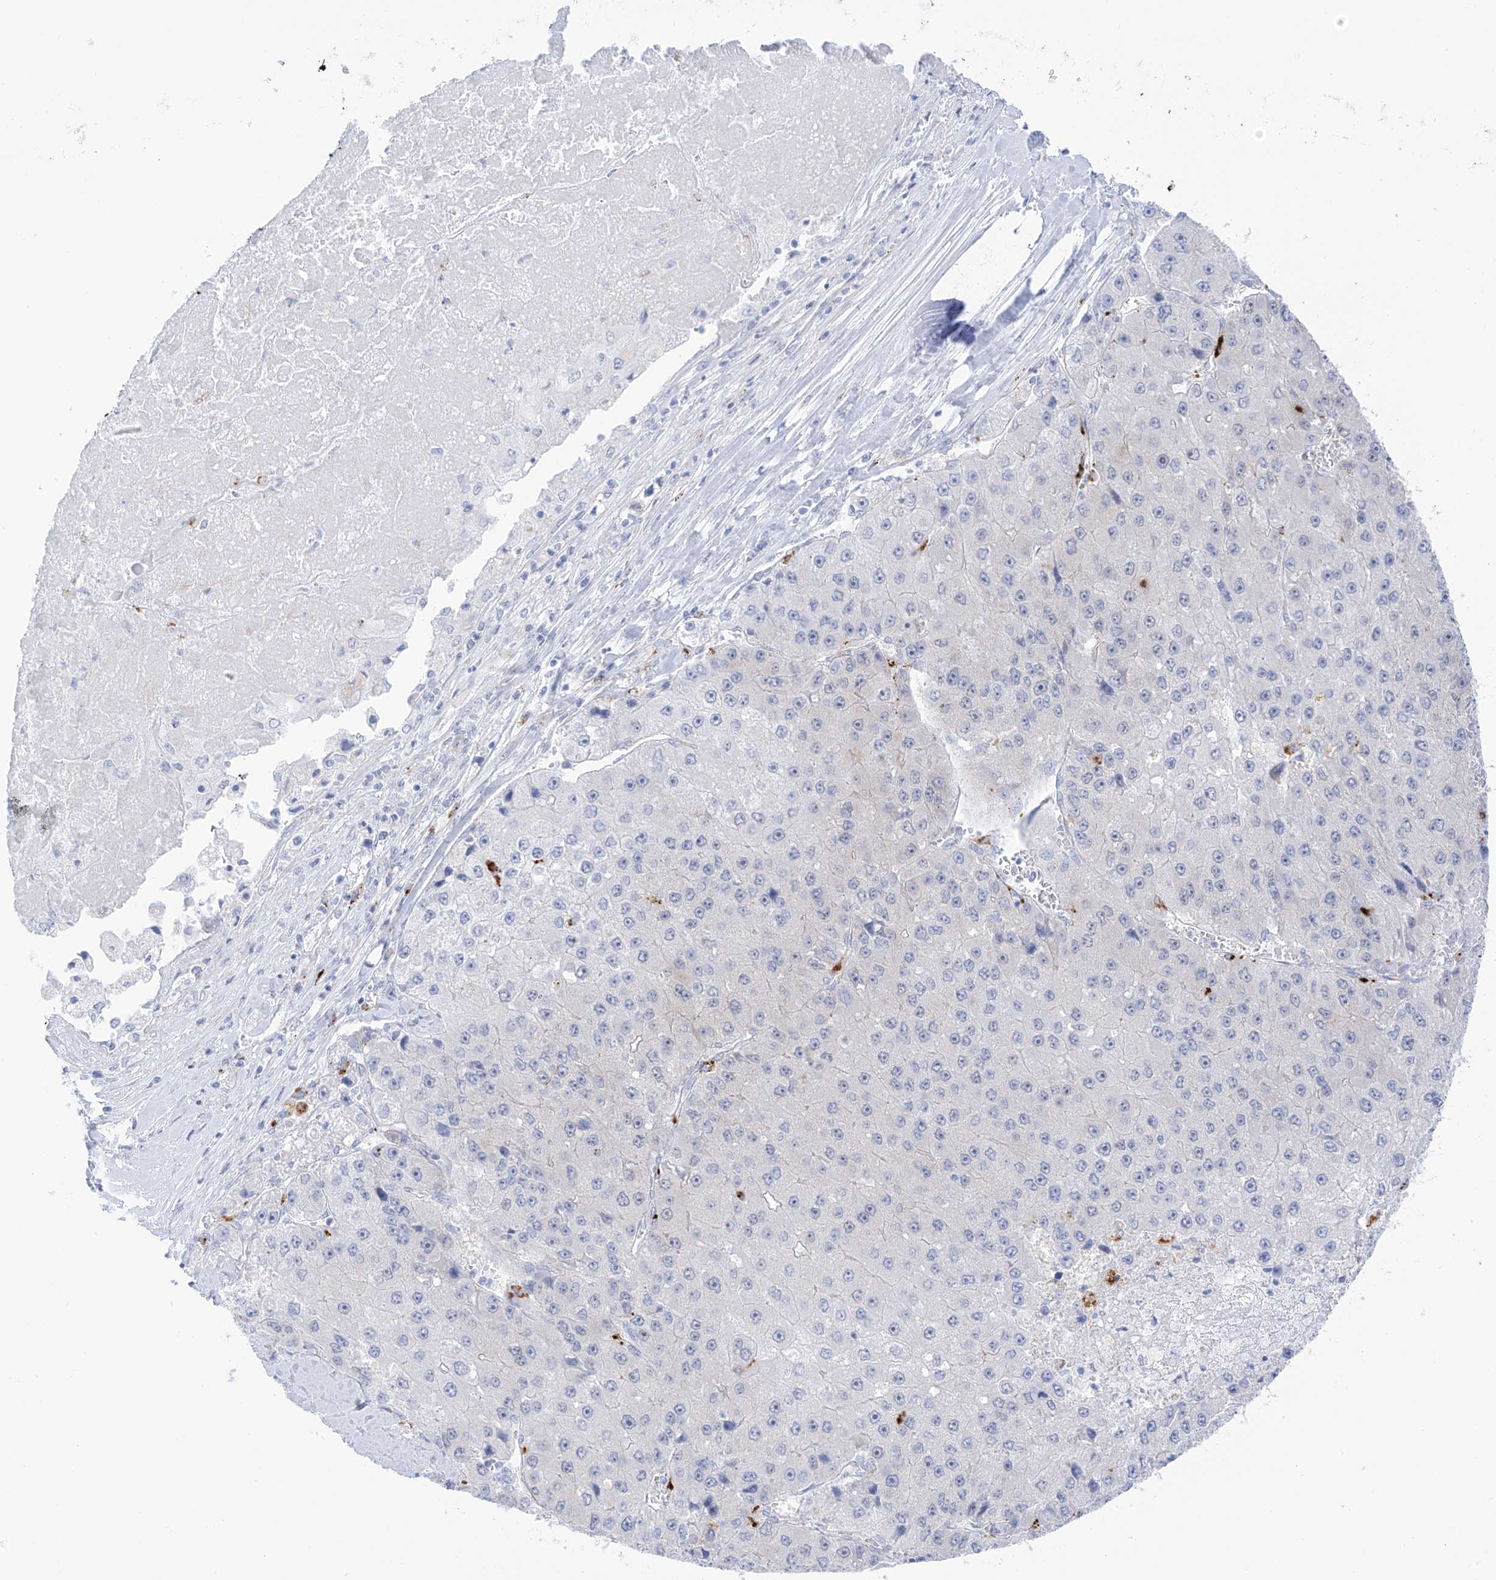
{"staining": {"intensity": "negative", "quantity": "none", "location": "none"}, "tissue": "liver cancer", "cell_type": "Tumor cells", "image_type": "cancer", "snomed": [{"axis": "morphology", "description": "Carcinoma, Hepatocellular, NOS"}, {"axis": "topography", "description": "Liver"}], "caption": "A high-resolution photomicrograph shows immunohistochemistry (IHC) staining of hepatocellular carcinoma (liver), which exhibits no significant staining in tumor cells.", "gene": "PSPH", "patient": {"sex": "female", "age": 73}}